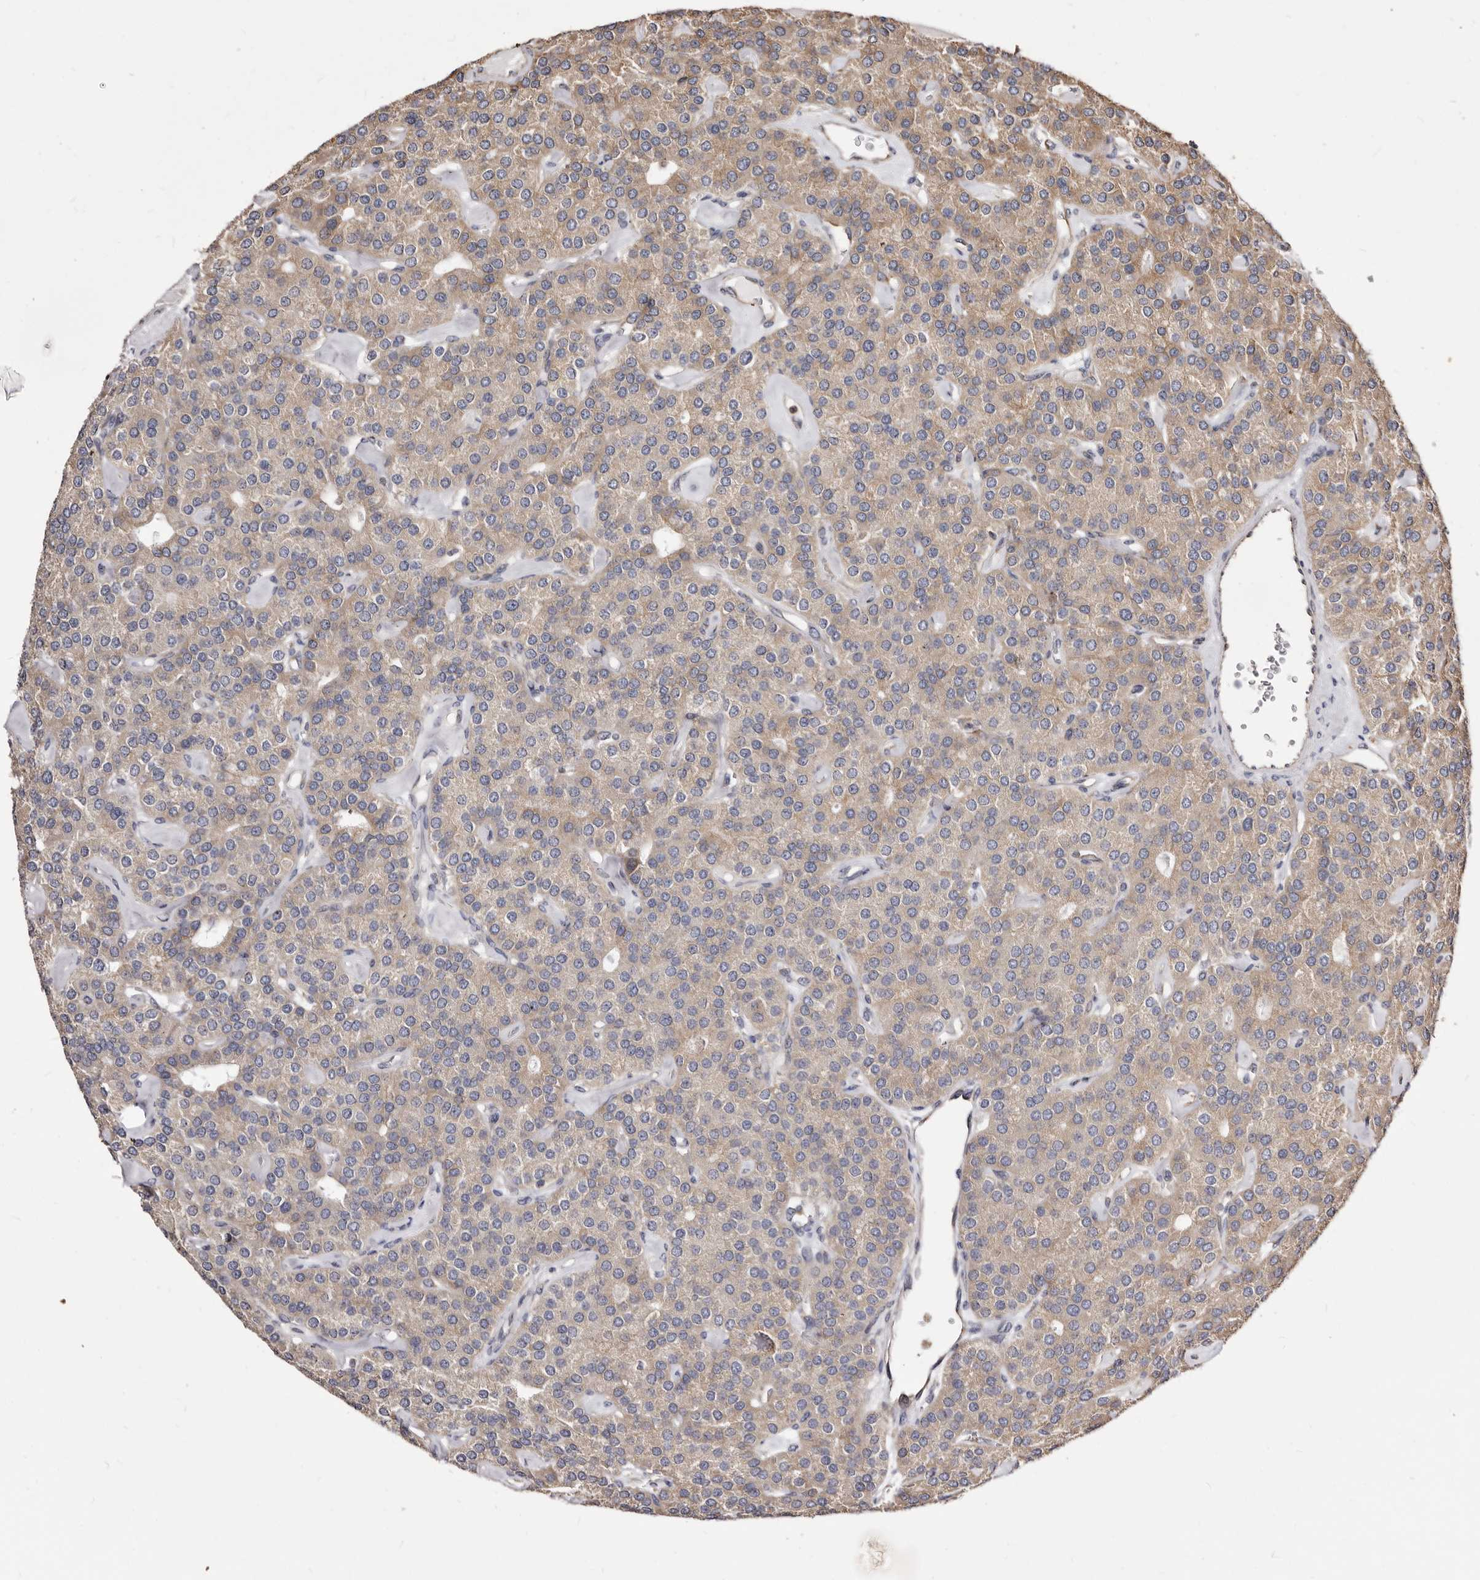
{"staining": {"intensity": "weak", "quantity": ">75%", "location": "cytoplasmic/membranous"}, "tissue": "parathyroid gland", "cell_type": "Glandular cells", "image_type": "normal", "snomed": [{"axis": "morphology", "description": "Normal tissue, NOS"}, {"axis": "morphology", "description": "Adenoma, NOS"}, {"axis": "topography", "description": "Parathyroid gland"}], "caption": "There is low levels of weak cytoplasmic/membranous expression in glandular cells of normal parathyroid gland, as demonstrated by immunohistochemical staining (brown color).", "gene": "ACBD6", "patient": {"sex": "female", "age": 86}}